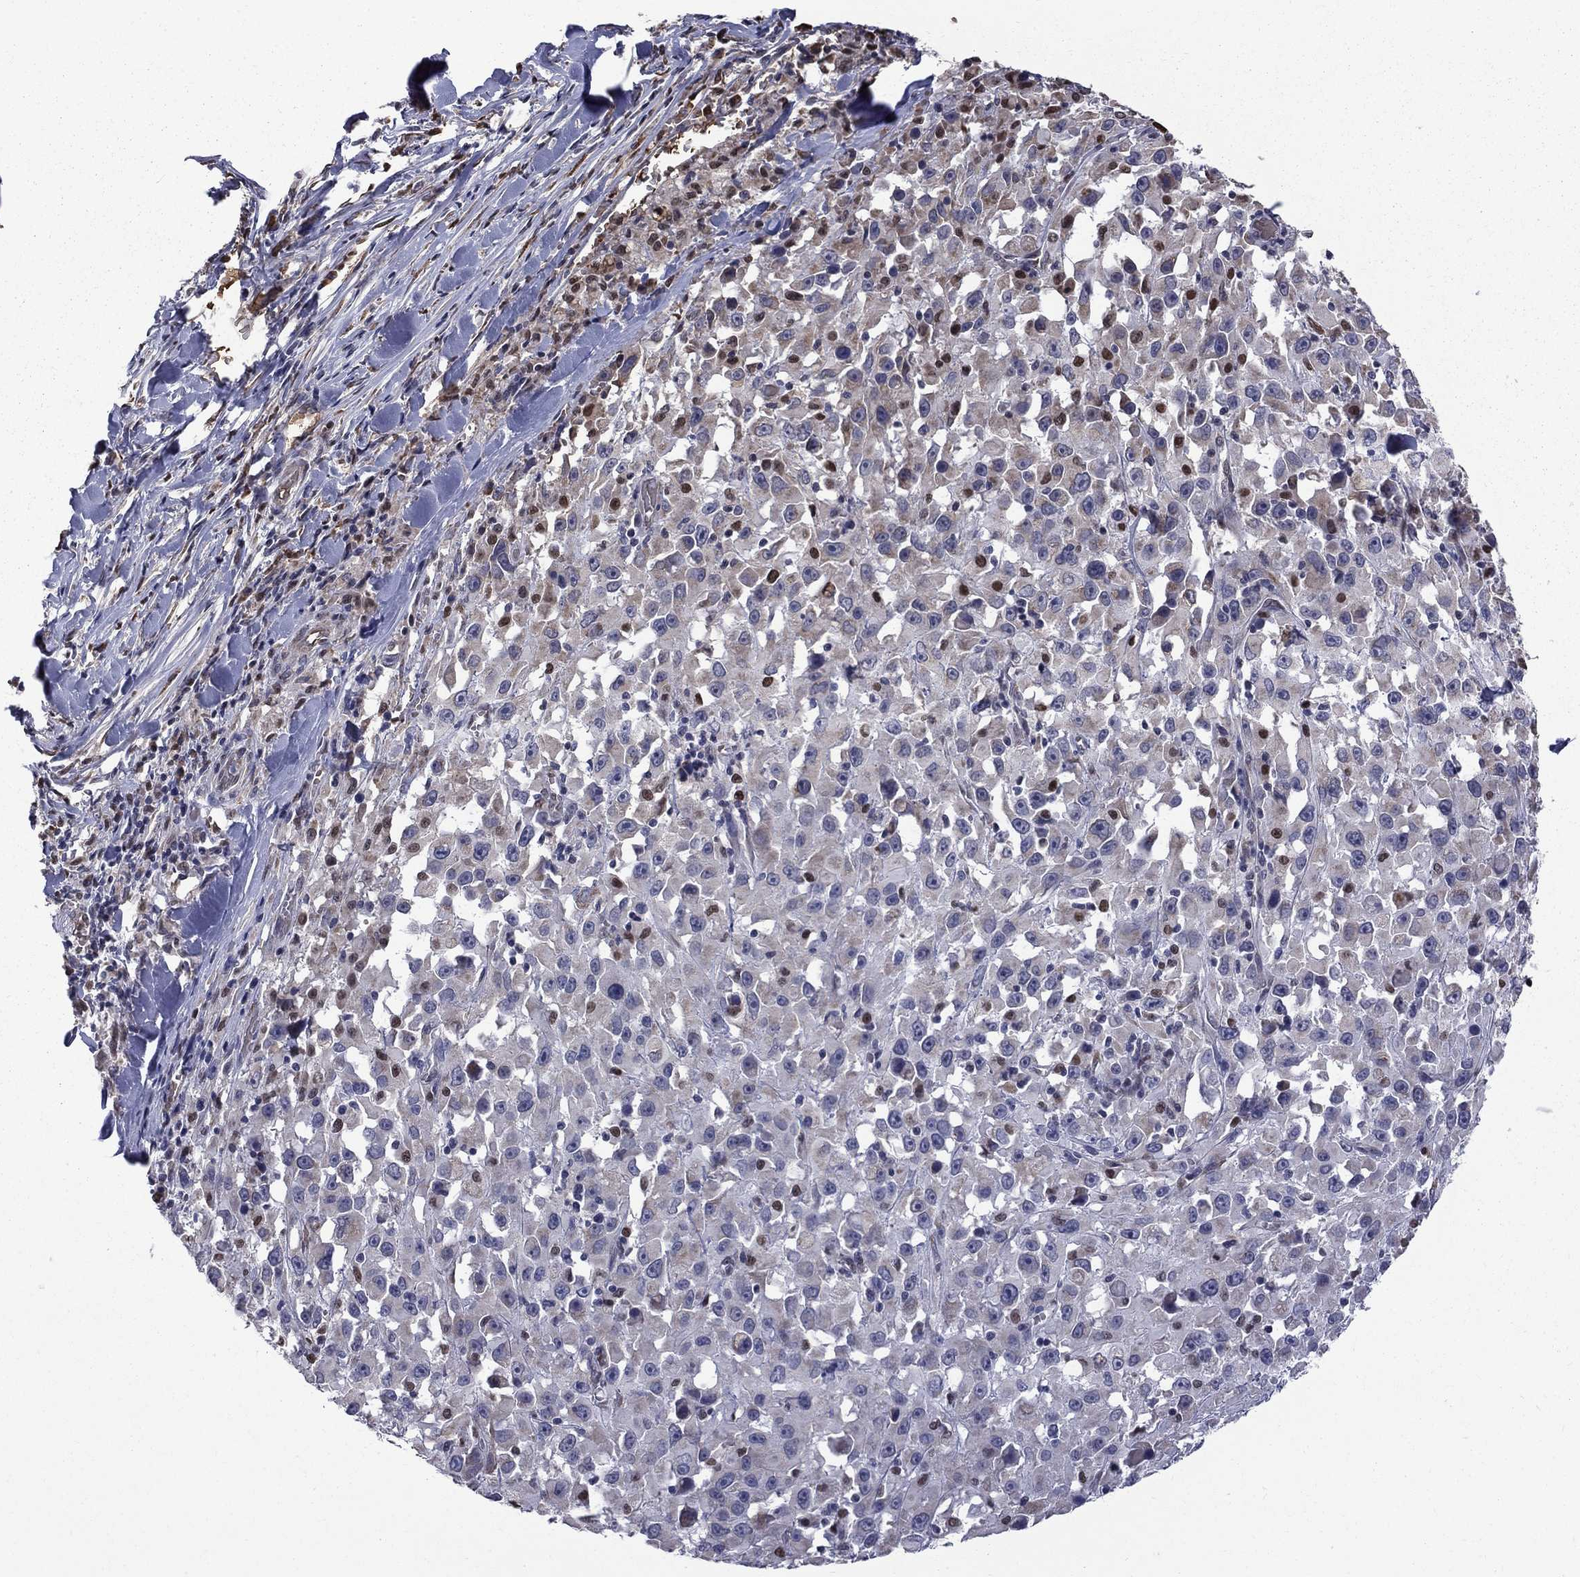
{"staining": {"intensity": "negative", "quantity": "none", "location": "none"}, "tissue": "melanoma", "cell_type": "Tumor cells", "image_type": "cancer", "snomed": [{"axis": "morphology", "description": "Malignant melanoma, Metastatic site"}, {"axis": "topography", "description": "Lymph node"}], "caption": "Malignant melanoma (metastatic site) stained for a protein using immunohistochemistry reveals no staining tumor cells.", "gene": "HSPB2", "patient": {"sex": "male", "age": 50}}